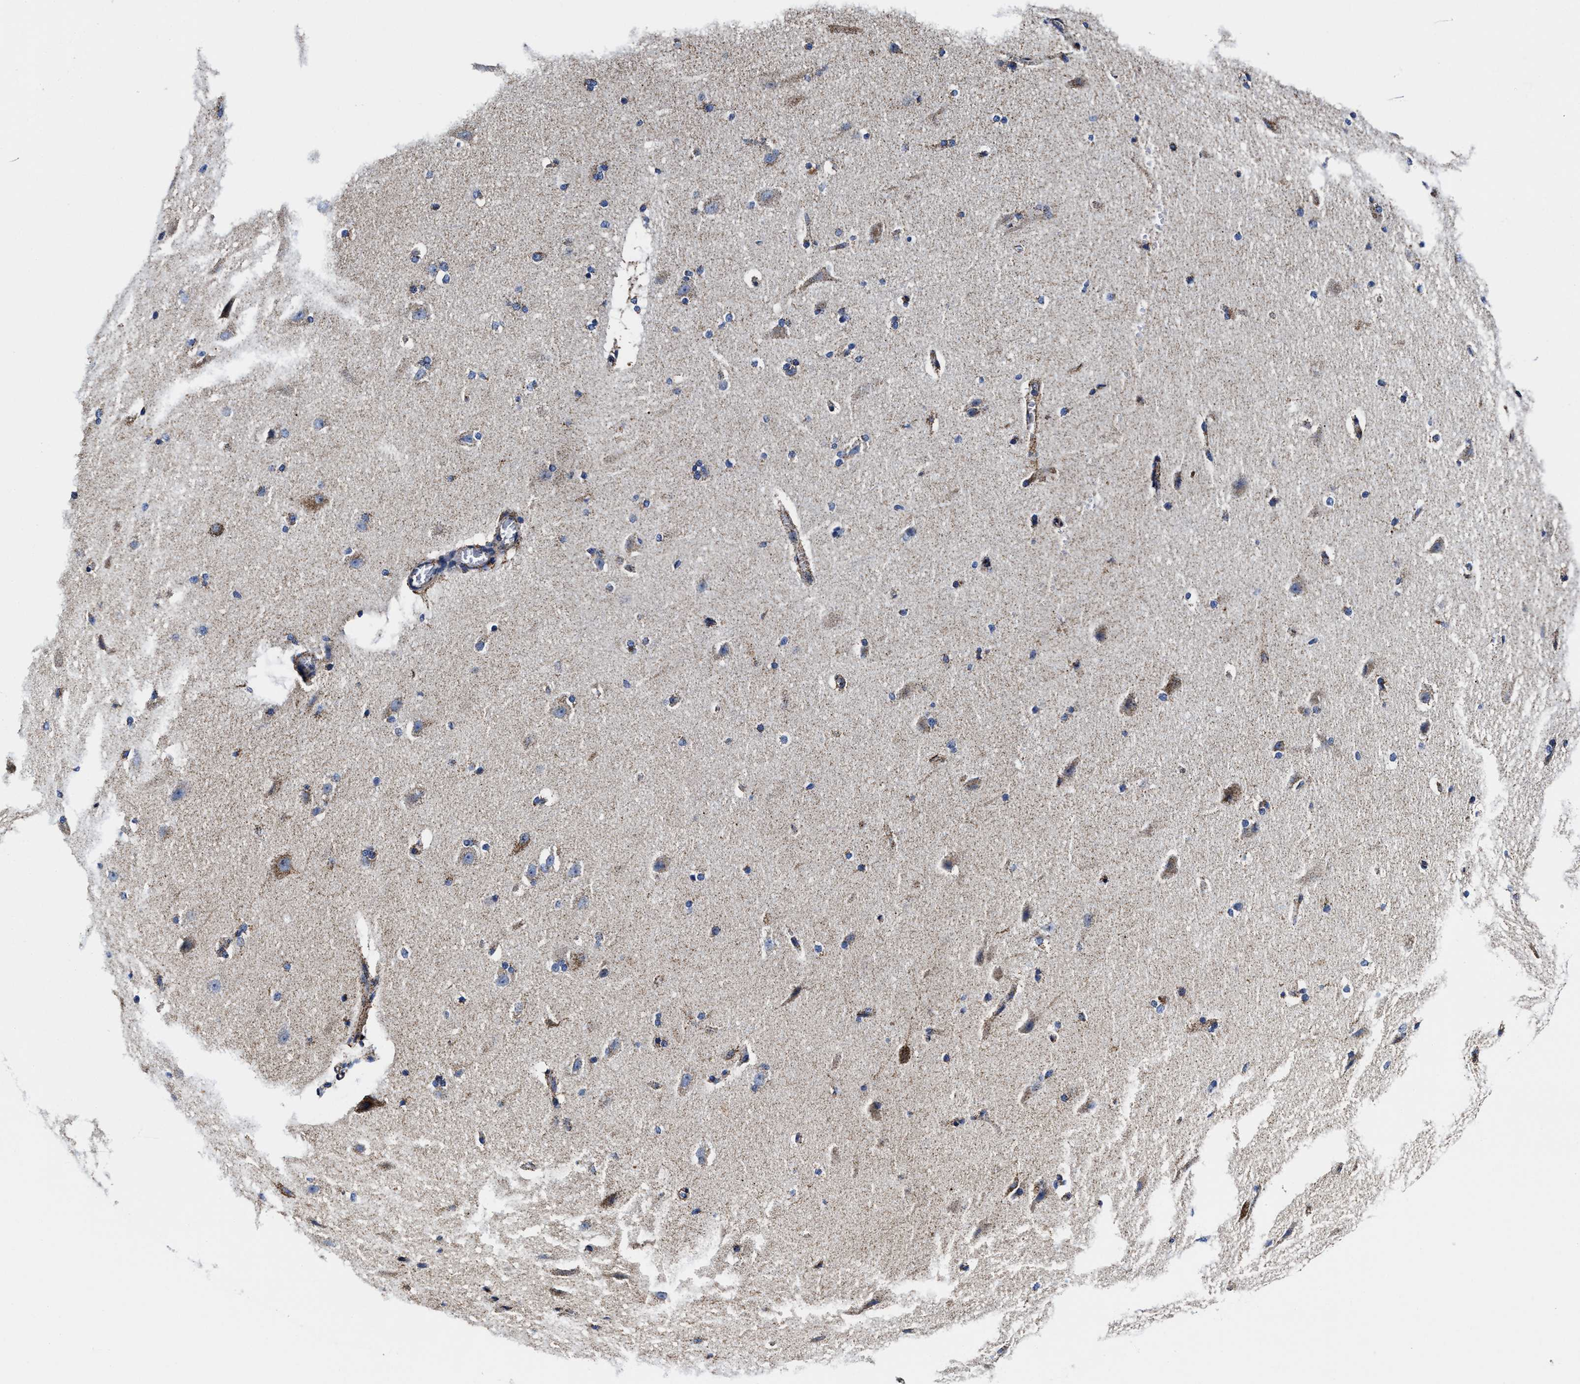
{"staining": {"intensity": "negative", "quantity": "none", "location": "none"}, "tissue": "cerebral cortex", "cell_type": "Endothelial cells", "image_type": "normal", "snomed": [{"axis": "morphology", "description": "Normal tissue, NOS"}, {"axis": "topography", "description": "Cerebral cortex"}, {"axis": "topography", "description": "Hippocampus"}], "caption": "Immunohistochemistry (IHC) micrograph of benign human cerebral cortex stained for a protein (brown), which demonstrates no expression in endothelial cells.", "gene": "HINT2", "patient": {"sex": "female", "age": 19}}